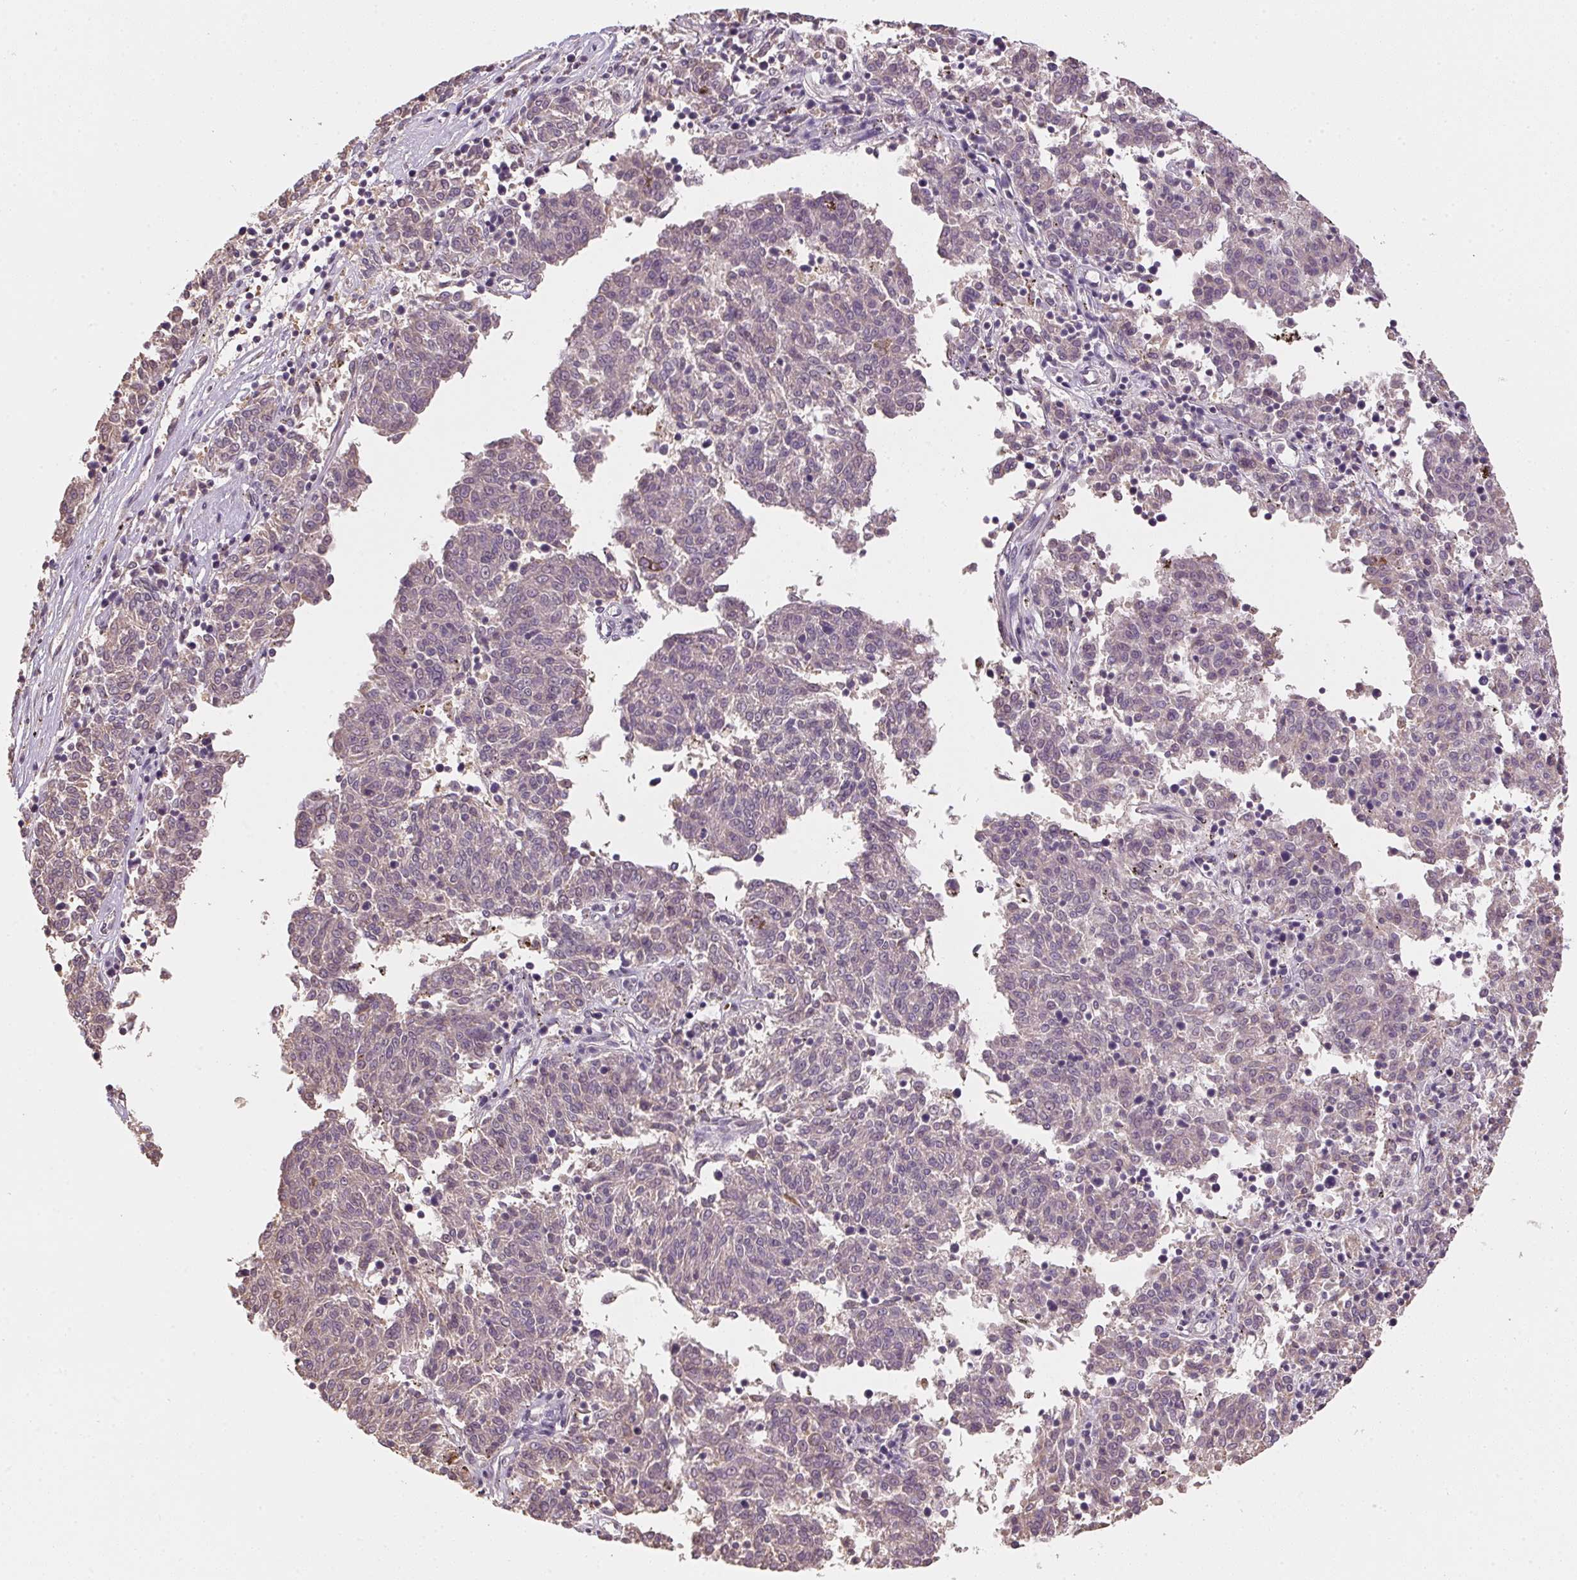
{"staining": {"intensity": "negative", "quantity": "none", "location": "none"}, "tissue": "melanoma", "cell_type": "Tumor cells", "image_type": "cancer", "snomed": [{"axis": "morphology", "description": "Malignant melanoma, NOS"}, {"axis": "topography", "description": "Skin"}], "caption": "Tumor cells are negative for brown protein staining in malignant melanoma.", "gene": "ALDH8A1", "patient": {"sex": "female", "age": 72}}